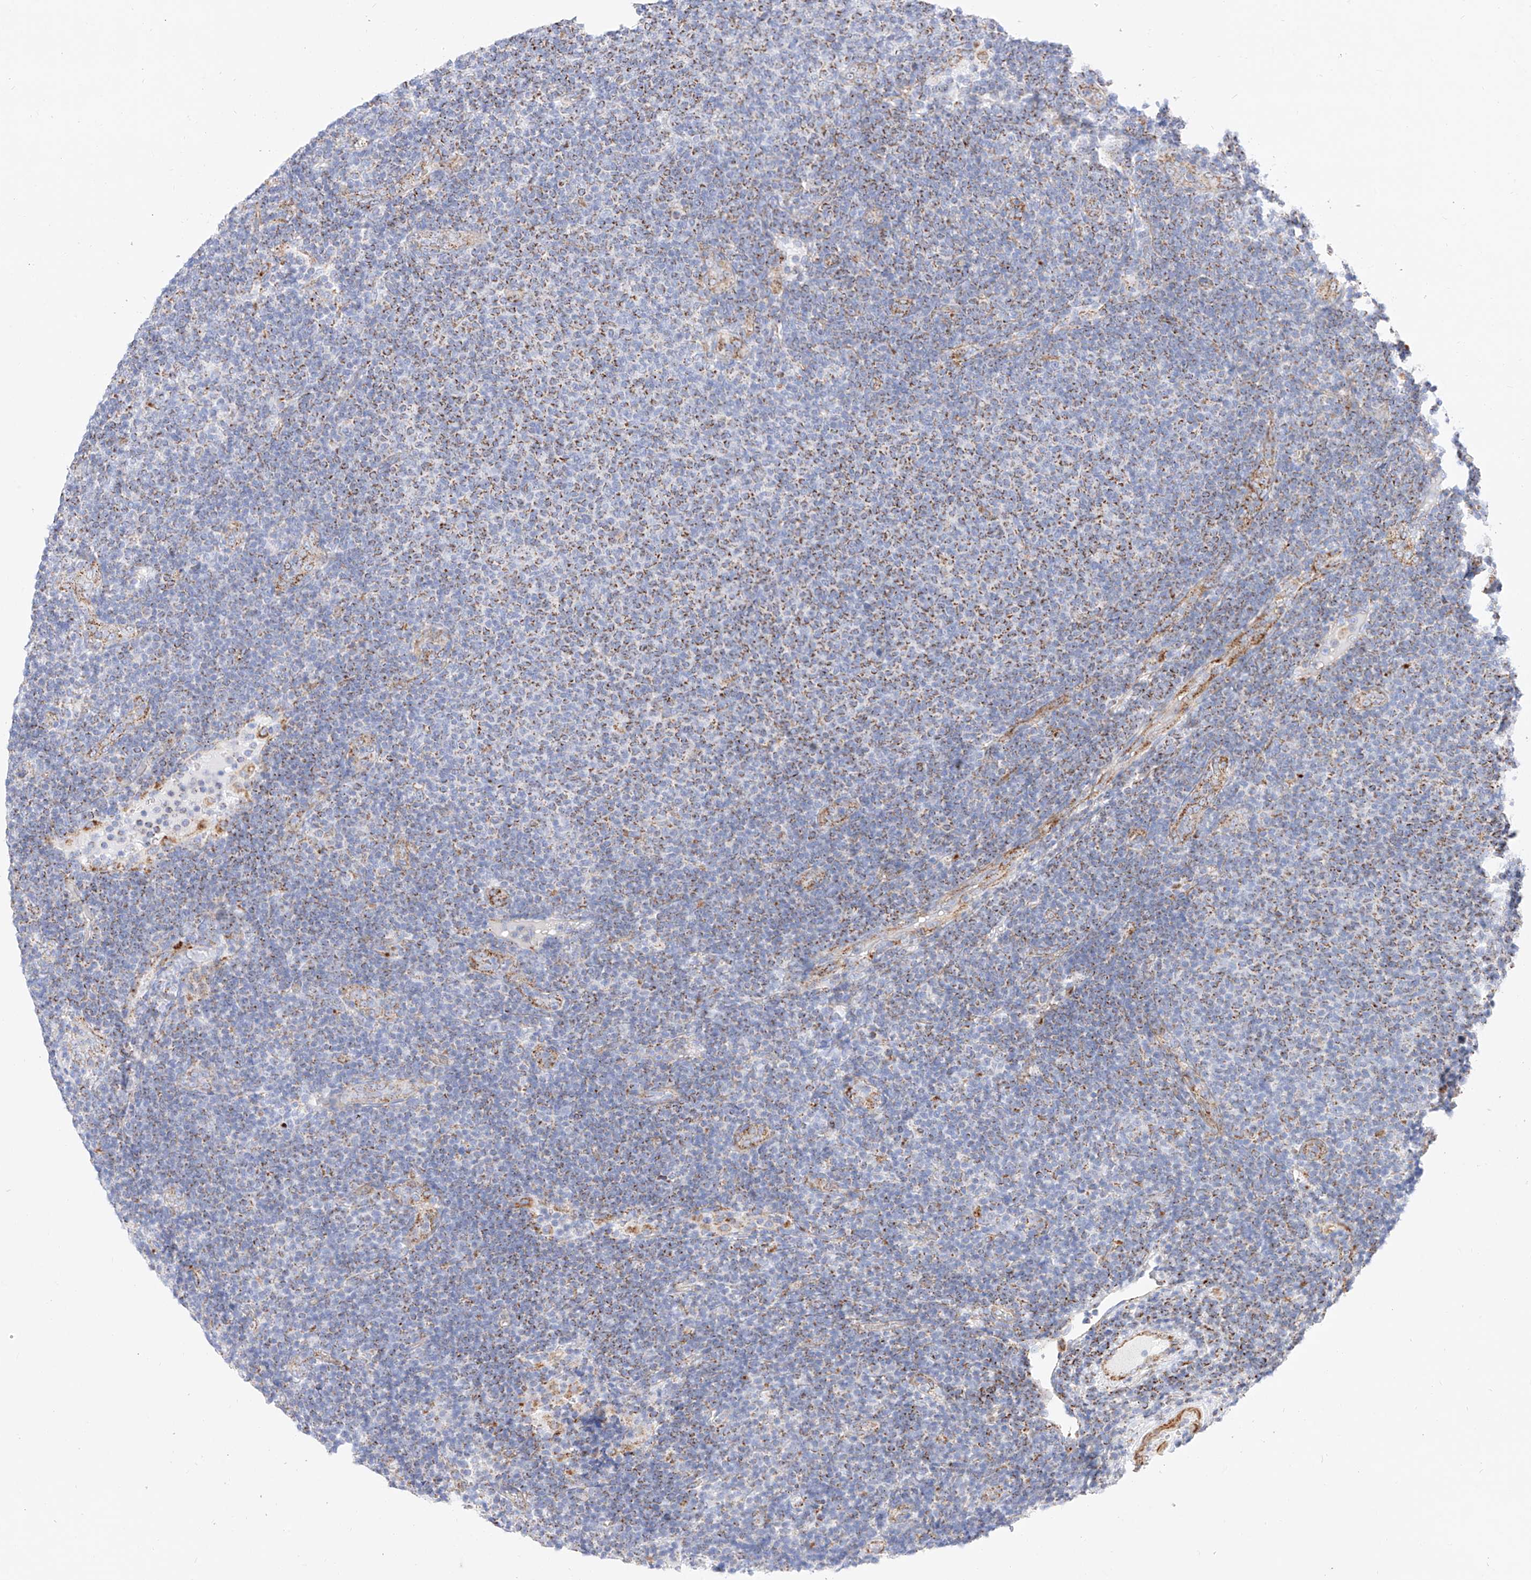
{"staining": {"intensity": "moderate", "quantity": "25%-75%", "location": "cytoplasmic/membranous"}, "tissue": "lymphoma", "cell_type": "Tumor cells", "image_type": "cancer", "snomed": [{"axis": "morphology", "description": "Malignant lymphoma, non-Hodgkin's type, Low grade"}, {"axis": "topography", "description": "Lymph node"}], "caption": "Brown immunohistochemical staining in malignant lymphoma, non-Hodgkin's type (low-grade) displays moderate cytoplasmic/membranous positivity in approximately 25%-75% of tumor cells.", "gene": "C6orf62", "patient": {"sex": "male", "age": 66}}